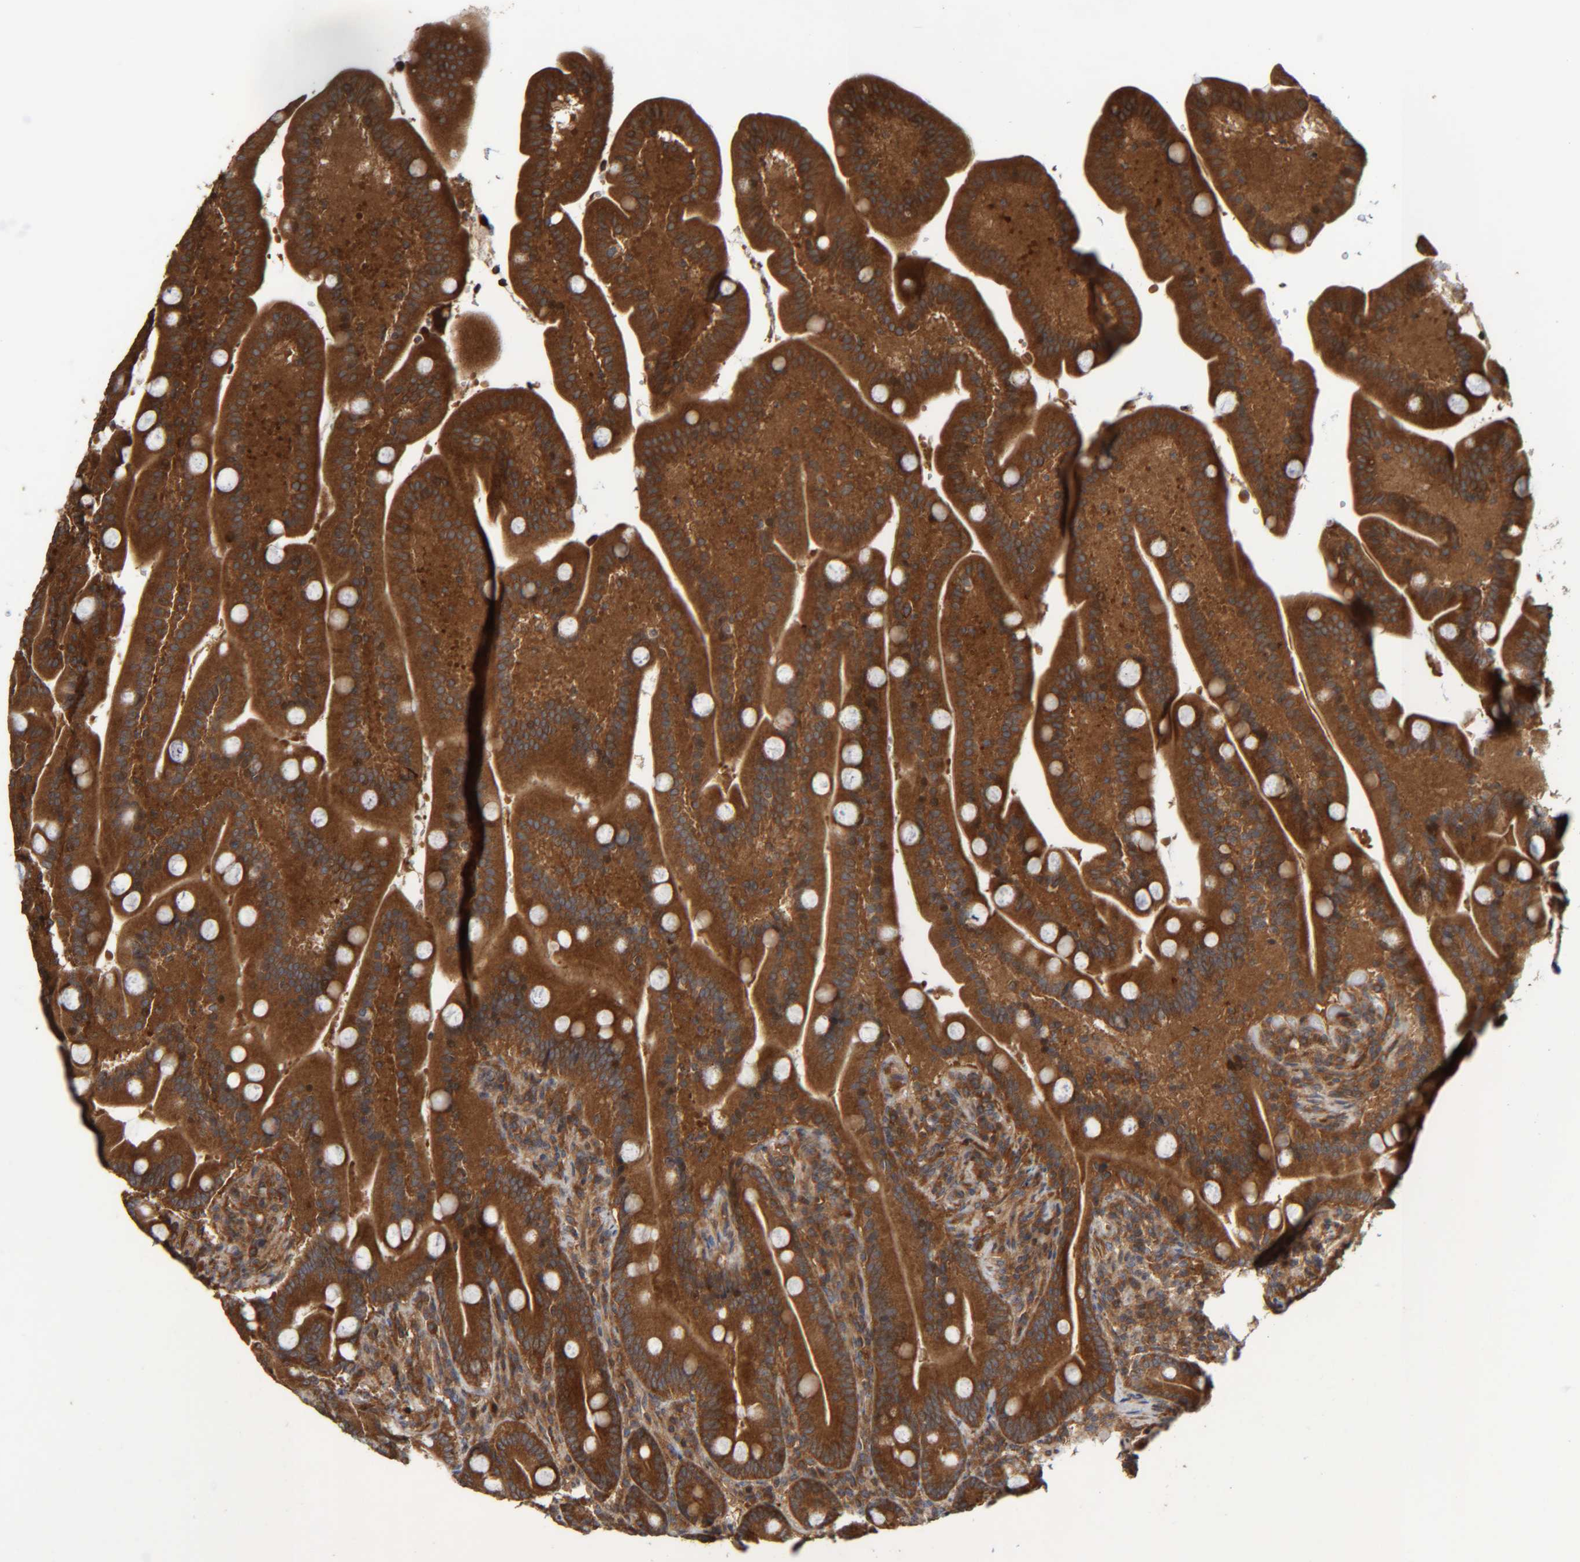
{"staining": {"intensity": "strong", "quantity": ">75%", "location": "cytoplasmic/membranous"}, "tissue": "duodenum", "cell_type": "Glandular cells", "image_type": "normal", "snomed": [{"axis": "morphology", "description": "Normal tissue, NOS"}, {"axis": "topography", "description": "Duodenum"}], "caption": "Strong cytoplasmic/membranous staining is present in about >75% of glandular cells in benign duodenum. The staining is performed using DAB brown chromogen to label protein expression. The nuclei are counter-stained blue using hematoxylin.", "gene": "CCDC57", "patient": {"sex": "male", "age": 54}}